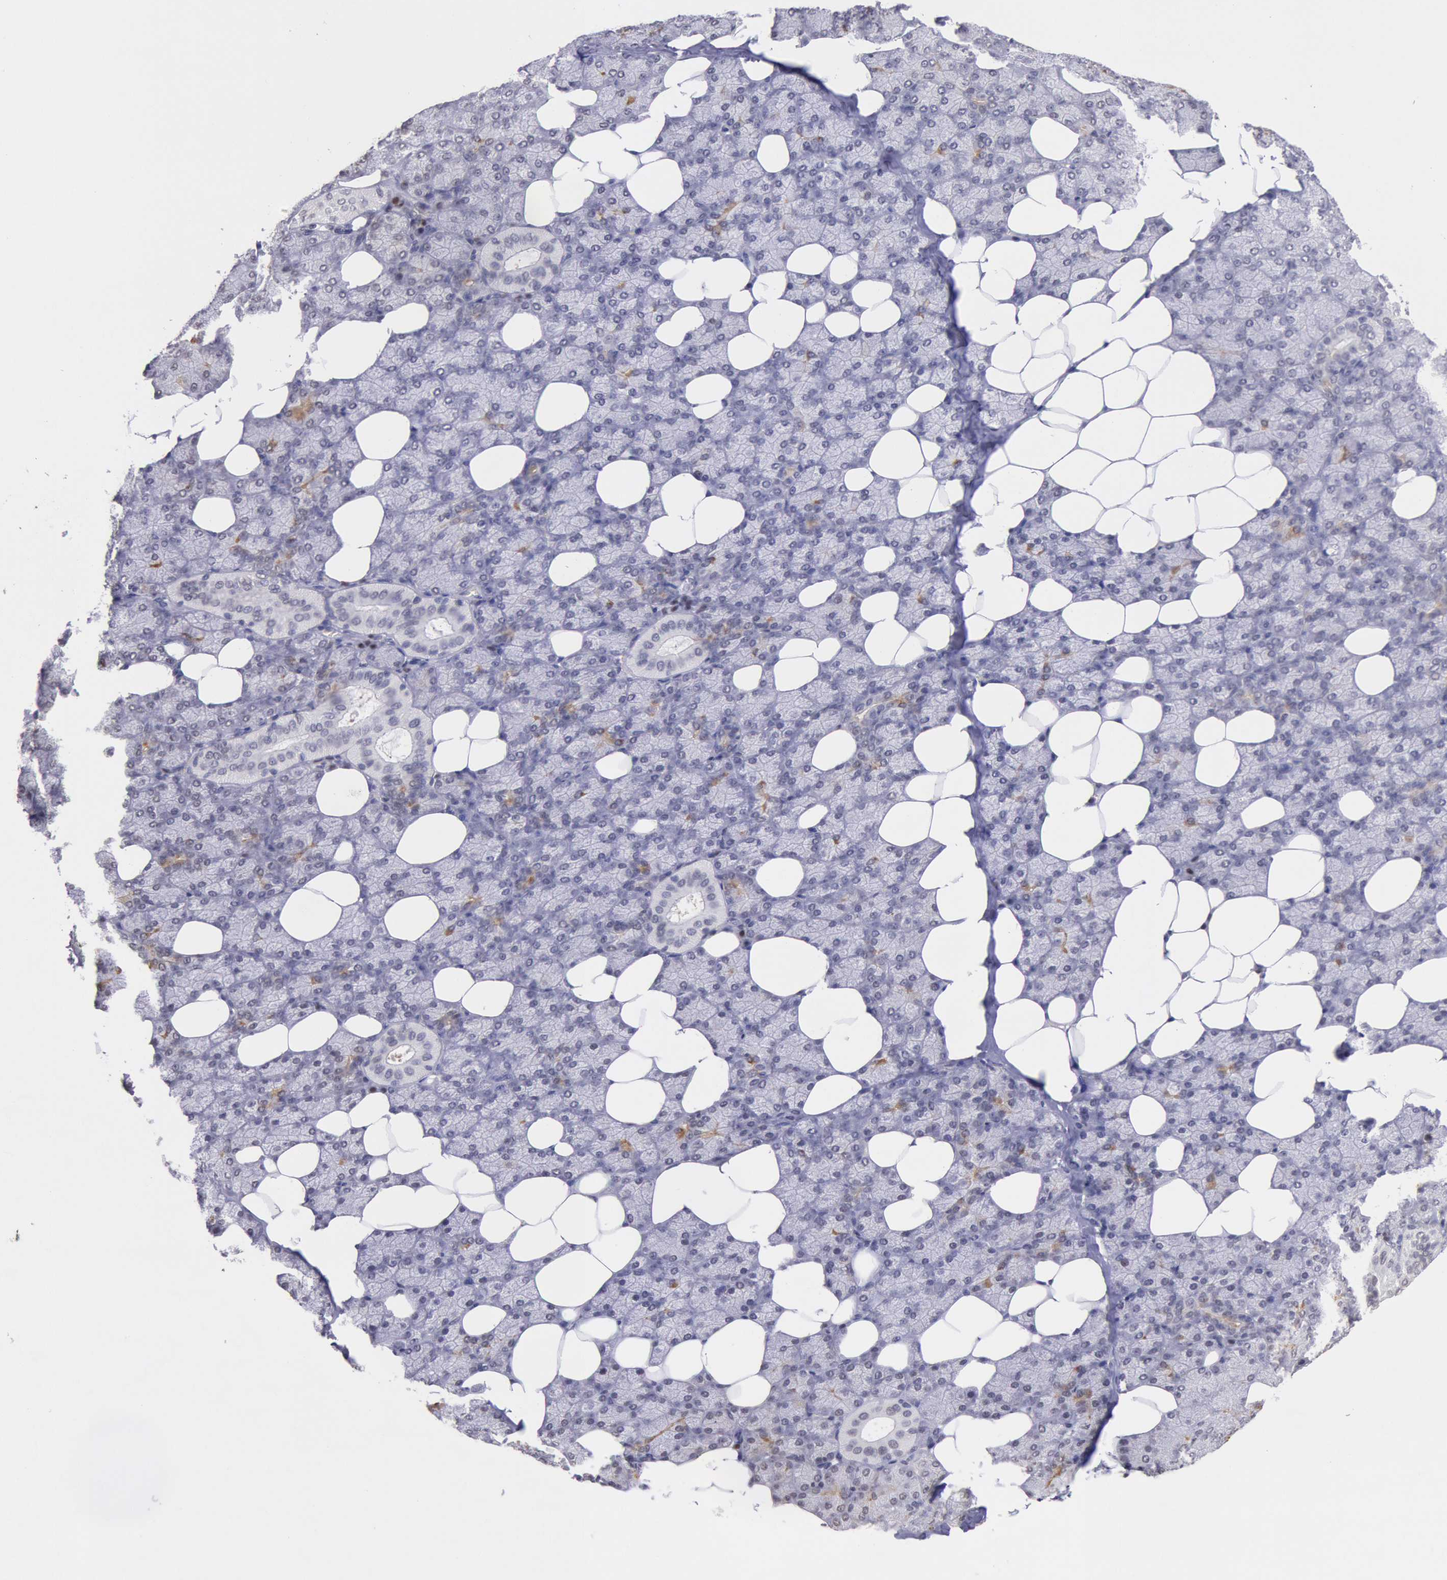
{"staining": {"intensity": "weak", "quantity": "<25%", "location": "cytoplasmic/membranous,nuclear"}, "tissue": "salivary gland", "cell_type": "Glandular cells", "image_type": "normal", "snomed": [{"axis": "morphology", "description": "Normal tissue, NOS"}, {"axis": "topography", "description": "Lymph node"}, {"axis": "topography", "description": "Salivary gland"}], "caption": "Benign salivary gland was stained to show a protein in brown. There is no significant staining in glandular cells. The staining was performed using DAB to visualize the protein expression in brown, while the nuclei were stained in blue with hematoxylin (Magnification: 20x).", "gene": "MYH6", "patient": {"sex": "male", "age": 8}}